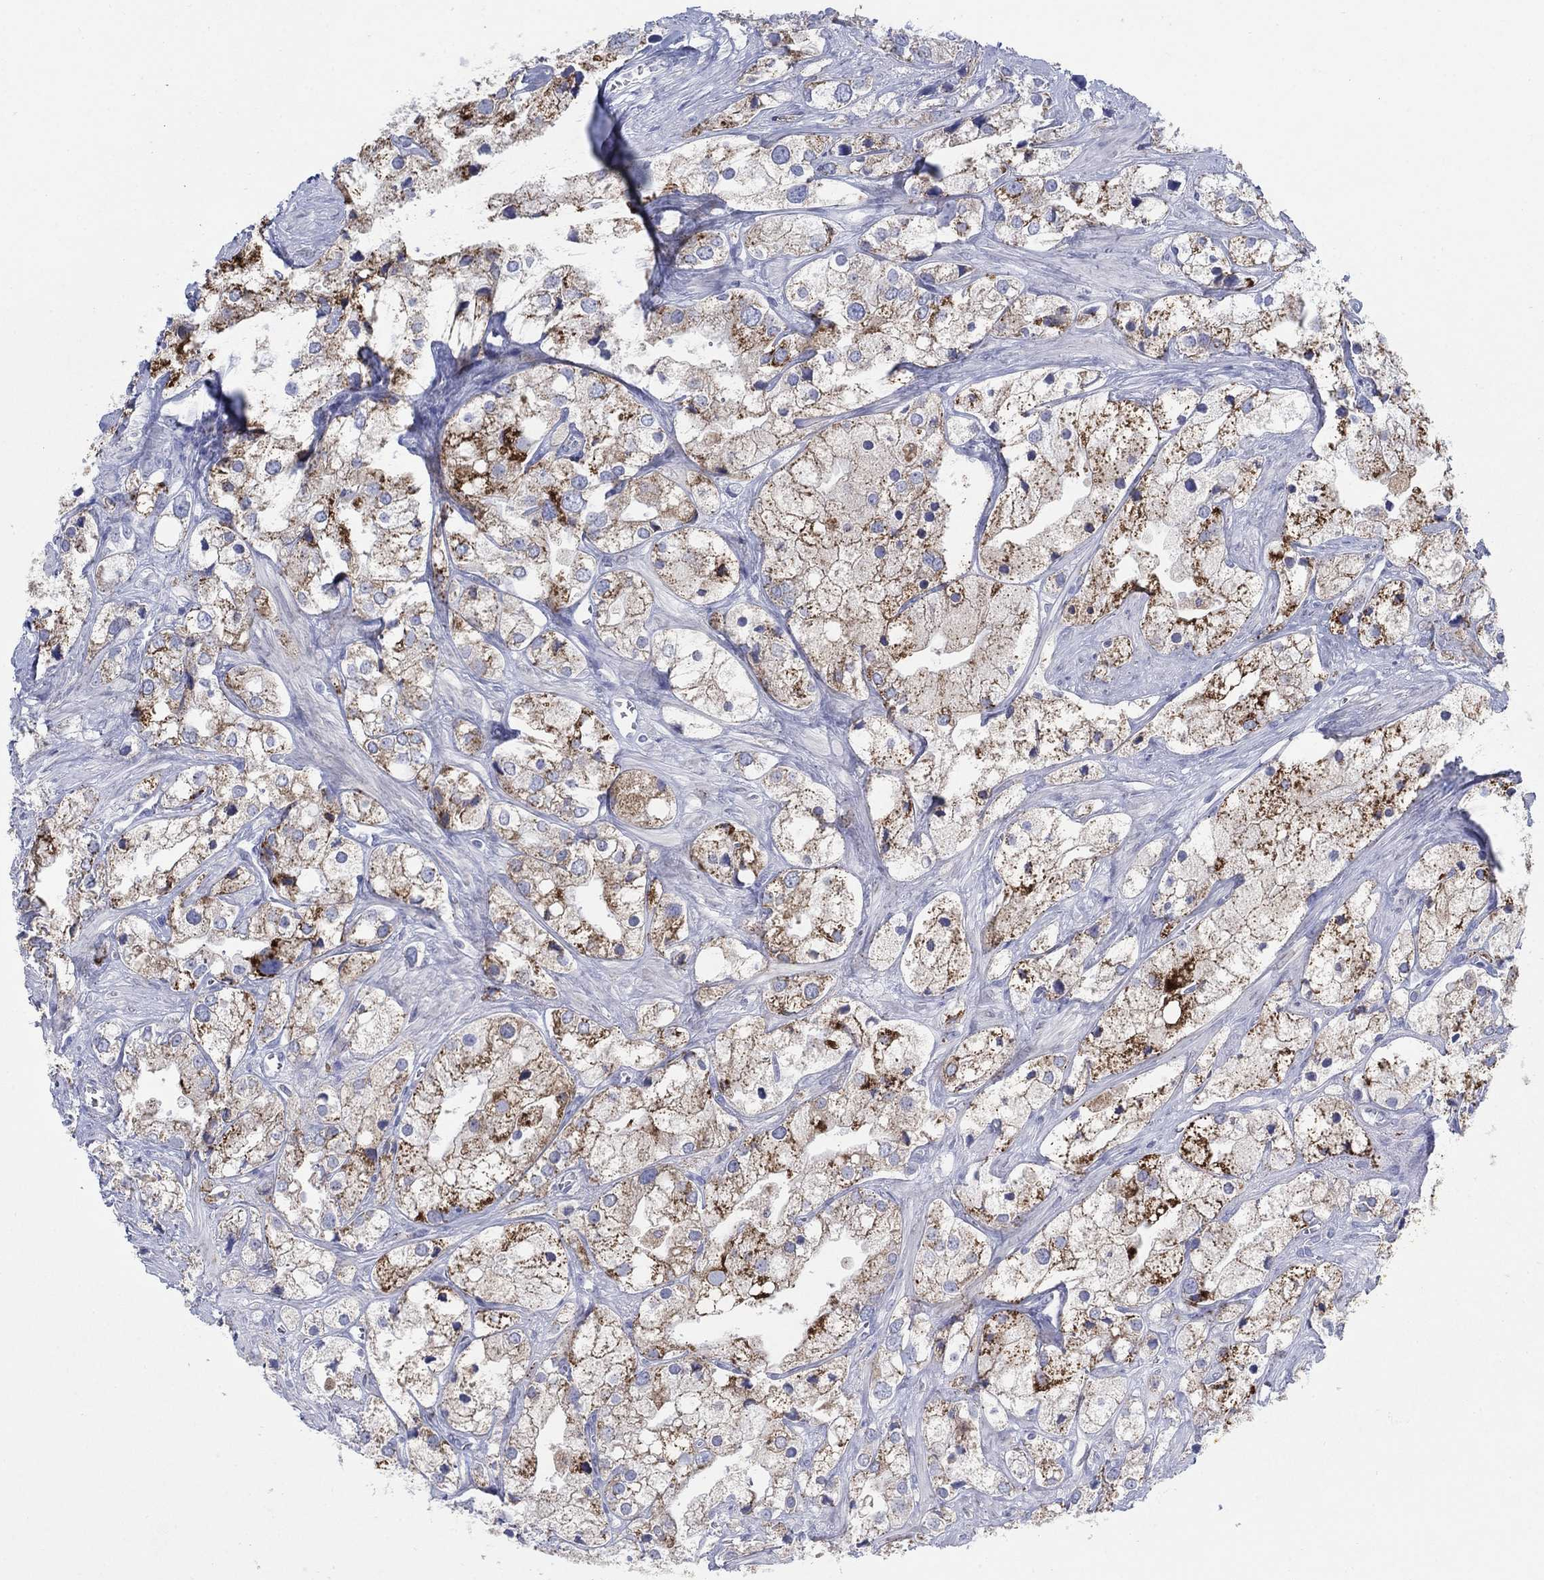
{"staining": {"intensity": "moderate", "quantity": ">75%", "location": "cytoplasmic/membranous"}, "tissue": "prostate cancer", "cell_type": "Tumor cells", "image_type": "cancer", "snomed": [{"axis": "morphology", "description": "Adenocarcinoma, NOS"}, {"axis": "topography", "description": "Prostate and seminal vesicle, NOS"}, {"axis": "topography", "description": "Prostate"}], "caption": "An immunohistochemistry (IHC) micrograph of neoplastic tissue is shown. Protein staining in brown shows moderate cytoplasmic/membranous positivity in prostate cancer within tumor cells. The staining is performed using DAB (3,3'-diaminobenzidine) brown chromogen to label protein expression. The nuclei are counter-stained blue using hematoxylin.", "gene": "SCCPDH", "patient": {"sex": "male", "age": 79}}